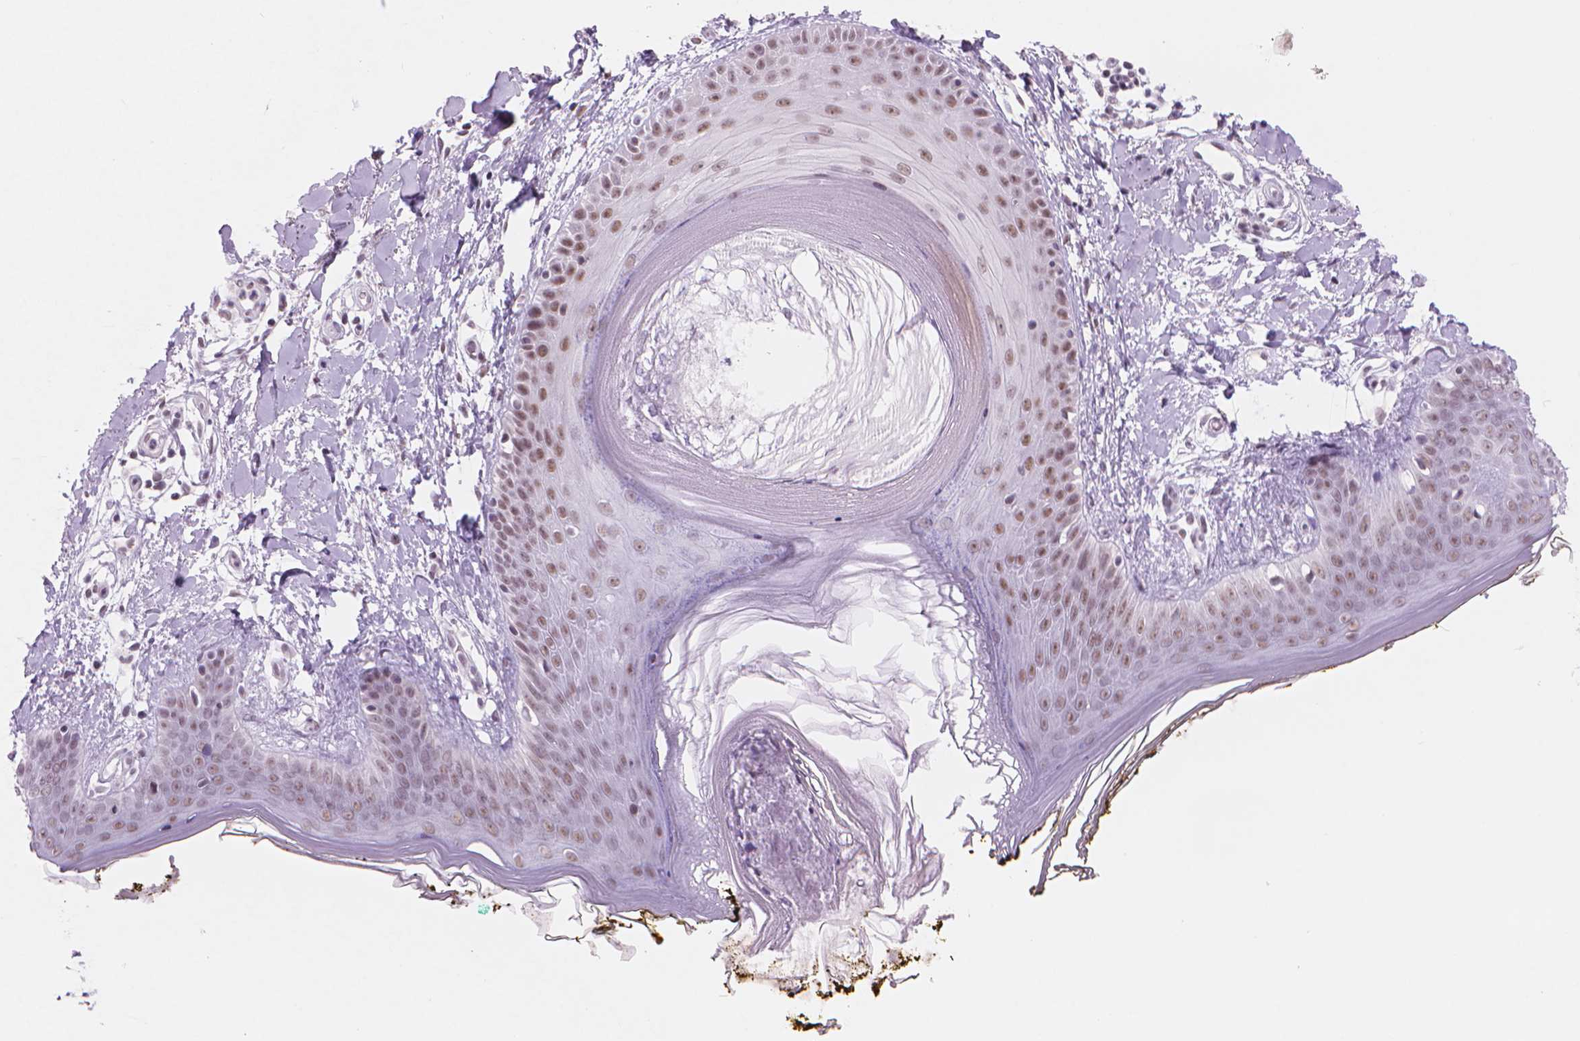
{"staining": {"intensity": "negative", "quantity": "none", "location": "none"}, "tissue": "skin", "cell_type": "Fibroblasts", "image_type": "normal", "snomed": [{"axis": "morphology", "description": "Normal tissue, NOS"}, {"axis": "topography", "description": "Skin"}], "caption": "IHC micrograph of benign skin stained for a protein (brown), which demonstrates no staining in fibroblasts. (Stains: DAB (3,3'-diaminobenzidine) IHC with hematoxylin counter stain, Microscopy: brightfield microscopy at high magnification).", "gene": "POLR3D", "patient": {"sex": "female", "age": 34}}